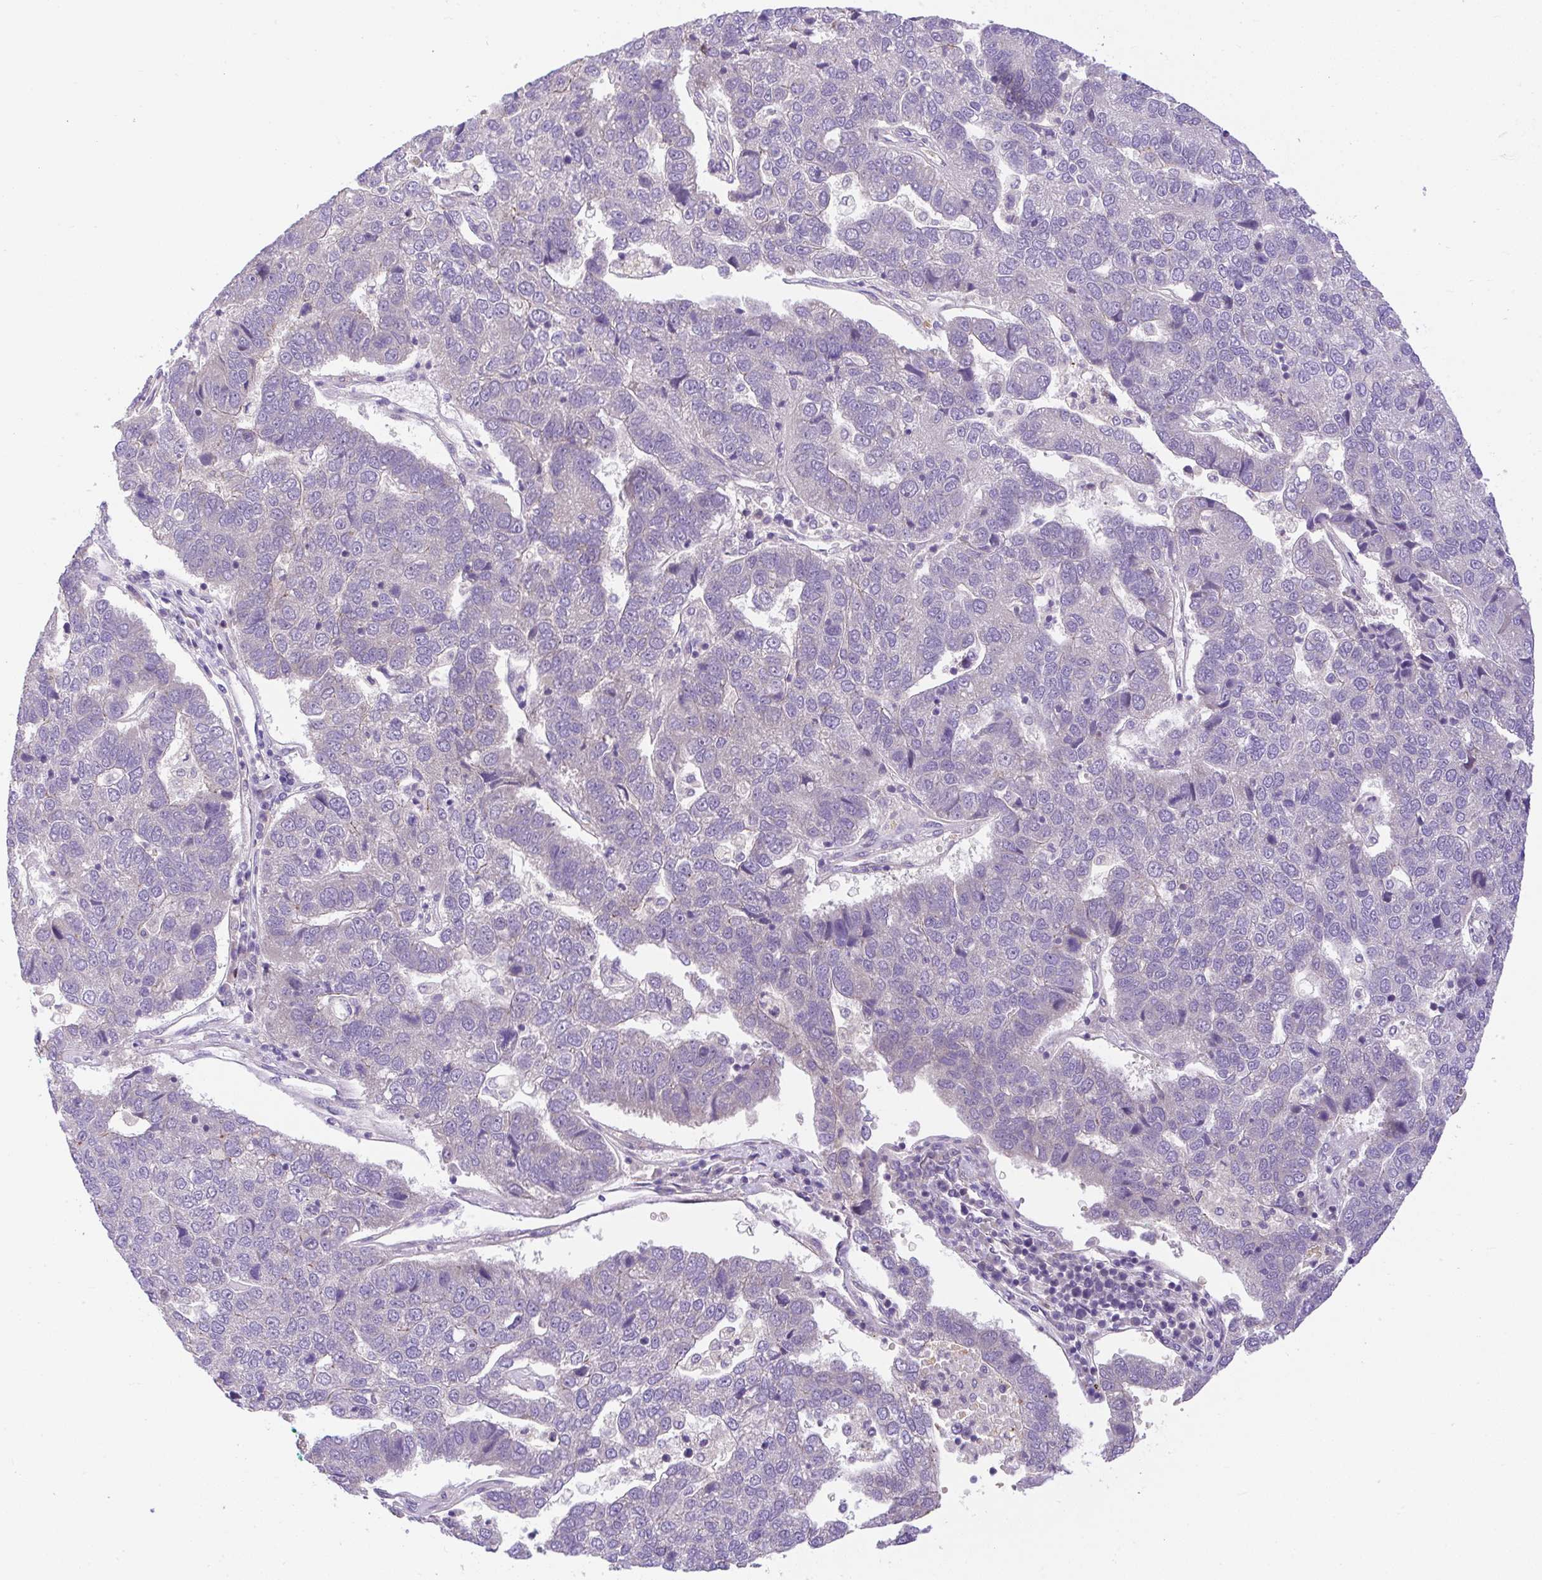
{"staining": {"intensity": "negative", "quantity": "none", "location": "none"}, "tissue": "pancreatic cancer", "cell_type": "Tumor cells", "image_type": "cancer", "snomed": [{"axis": "morphology", "description": "Adenocarcinoma, NOS"}, {"axis": "topography", "description": "Pancreas"}], "caption": "Immunohistochemistry (IHC) of human pancreatic cancer (adenocarcinoma) demonstrates no positivity in tumor cells. The staining was performed using DAB to visualize the protein expression in brown, while the nuclei were stained in blue with hematoxylin (Magnification: 20x).", "gene": "CHIA", "patient": {"sex": "female", "age": 61}}